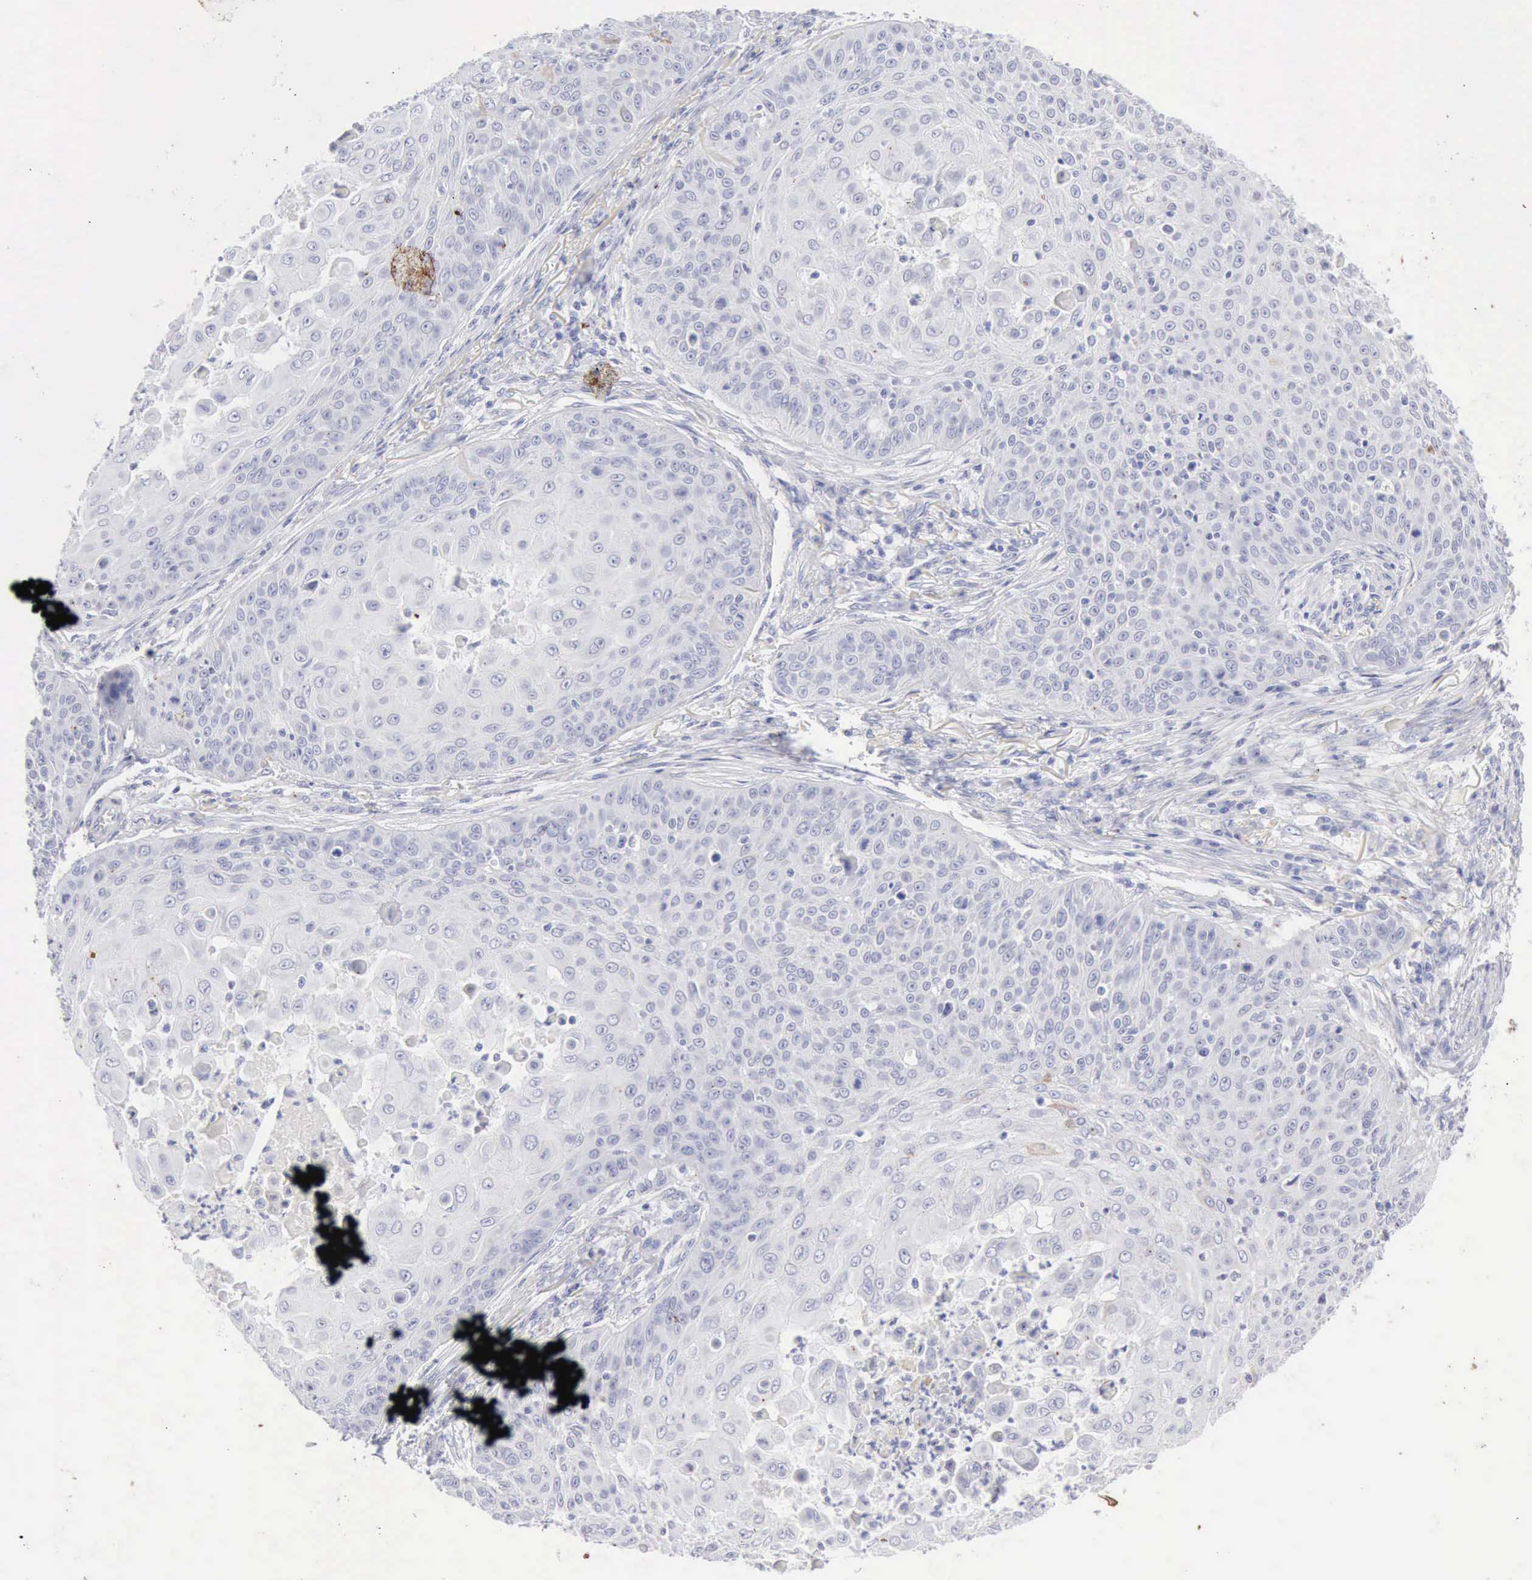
{"staining": {"intensity": "negative", "quantity": "none", "location": "none"}, "tissue": "skin cancer", "cell_type": "Tumor cells", "image_type": "cancer", "snomed": [{"axis": "morphology", "description": "Squamous cell carcinoma, NOS"}, {"axis": "topography", "description": "Skin"}], "caption": "Tumor cells show no significant staining in skin squamous cell carcinoma. (DAB immunohistochemistry visualized using brightfield microscopy, high magnification).", "gene": "KRT10", "patient": {"sex": "male", "age": 82}}